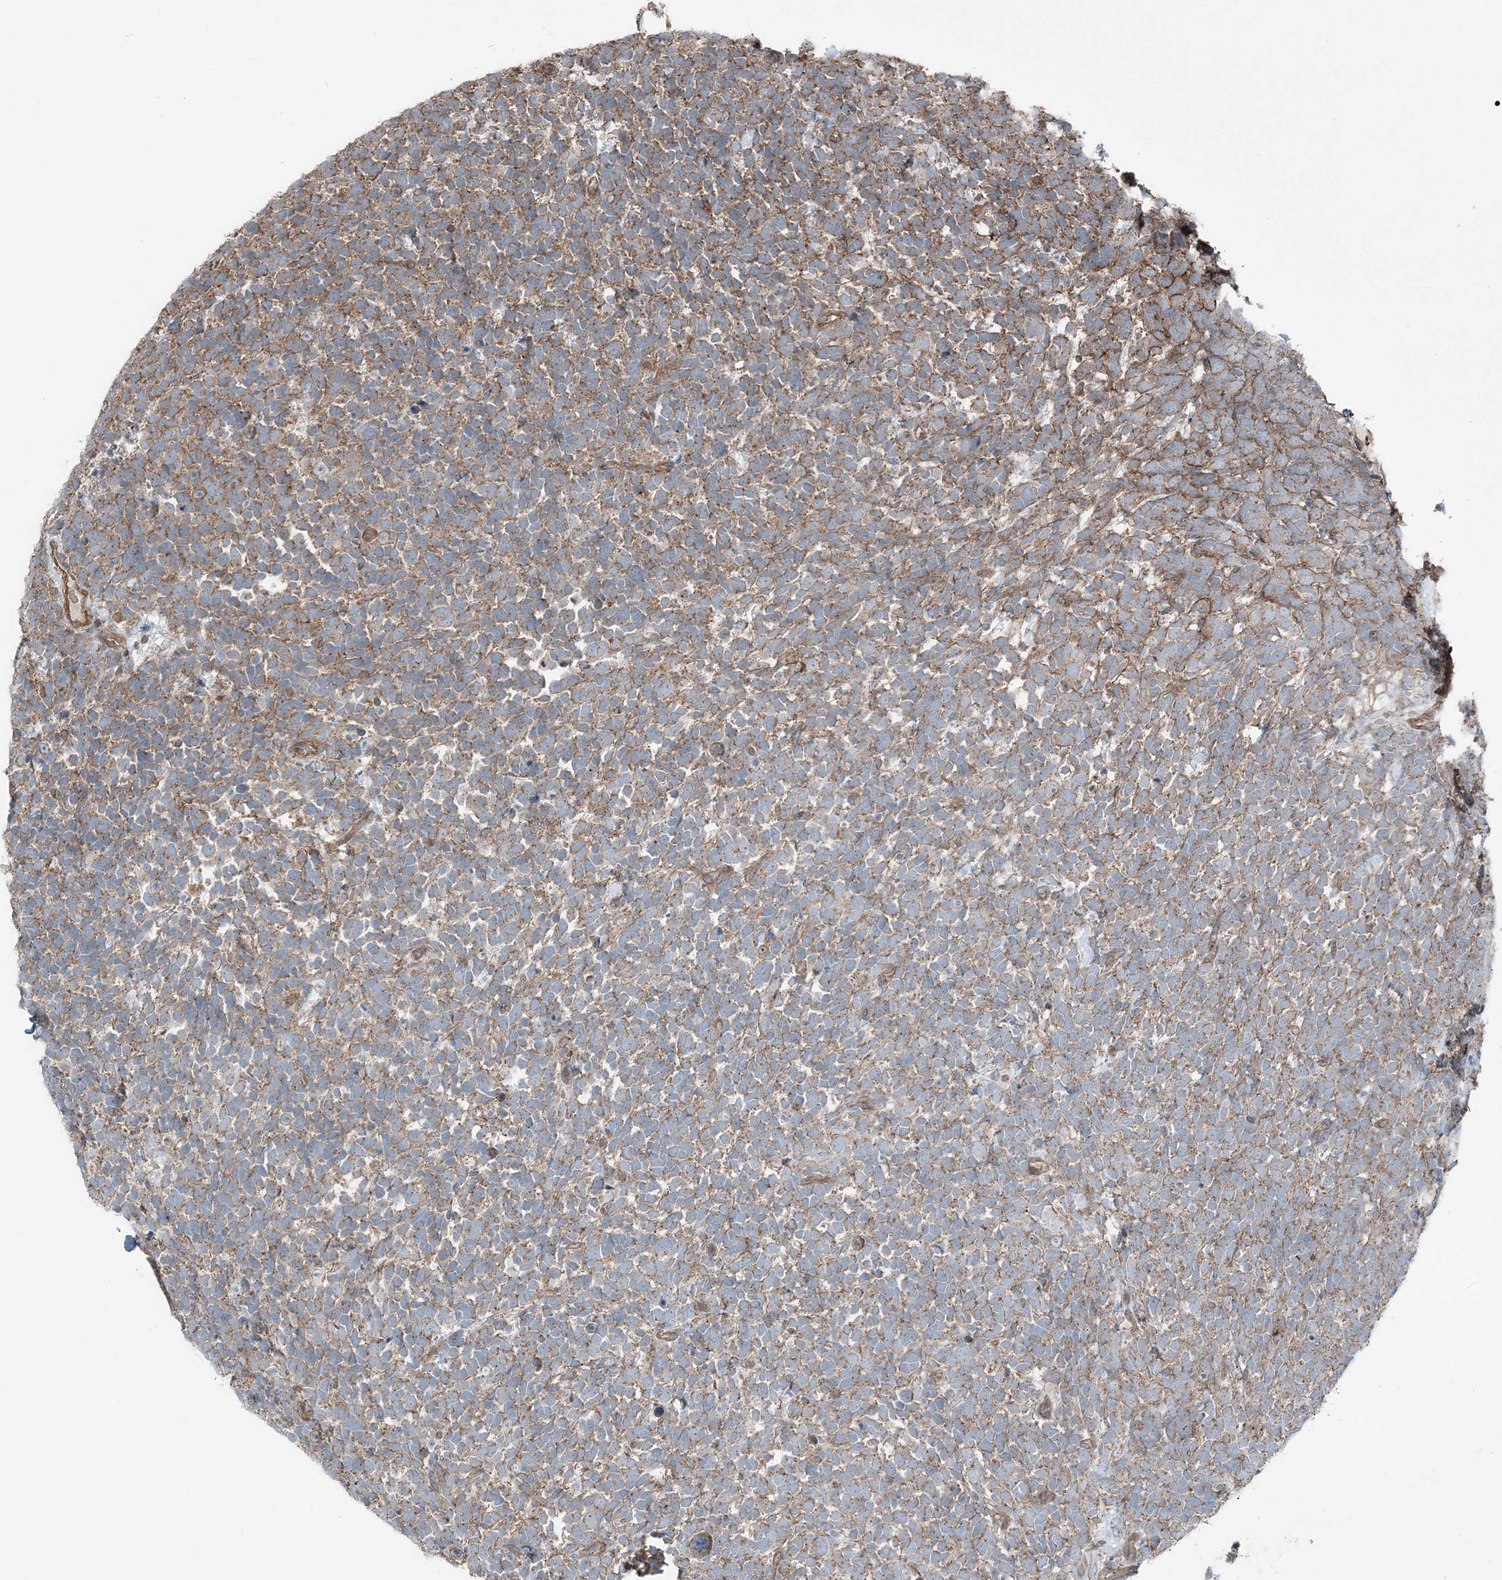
{"staining": {"intensity": "moderate", "quantity": ">75%", "location": "cytoplasmic/membranous"}, "tissue": "urothelial cancer", "cell_type": "Tumor cells", "image_type": "cancer", "snomed": [{"axis": "morphology", "description": "Urothelial carcinoma, High grade"}, {"axis": "topography", "description": "Urinary bladder"}], "caption": "Immunohistochemical staining of human urothelial carcinoma (high-grade) reveals medium levels of moderate cytoplasmic/membranous protein positivity in approximately >75% of tumor cells.", "gene": "KY", "patient": {"sex": "female", "age": 82}}